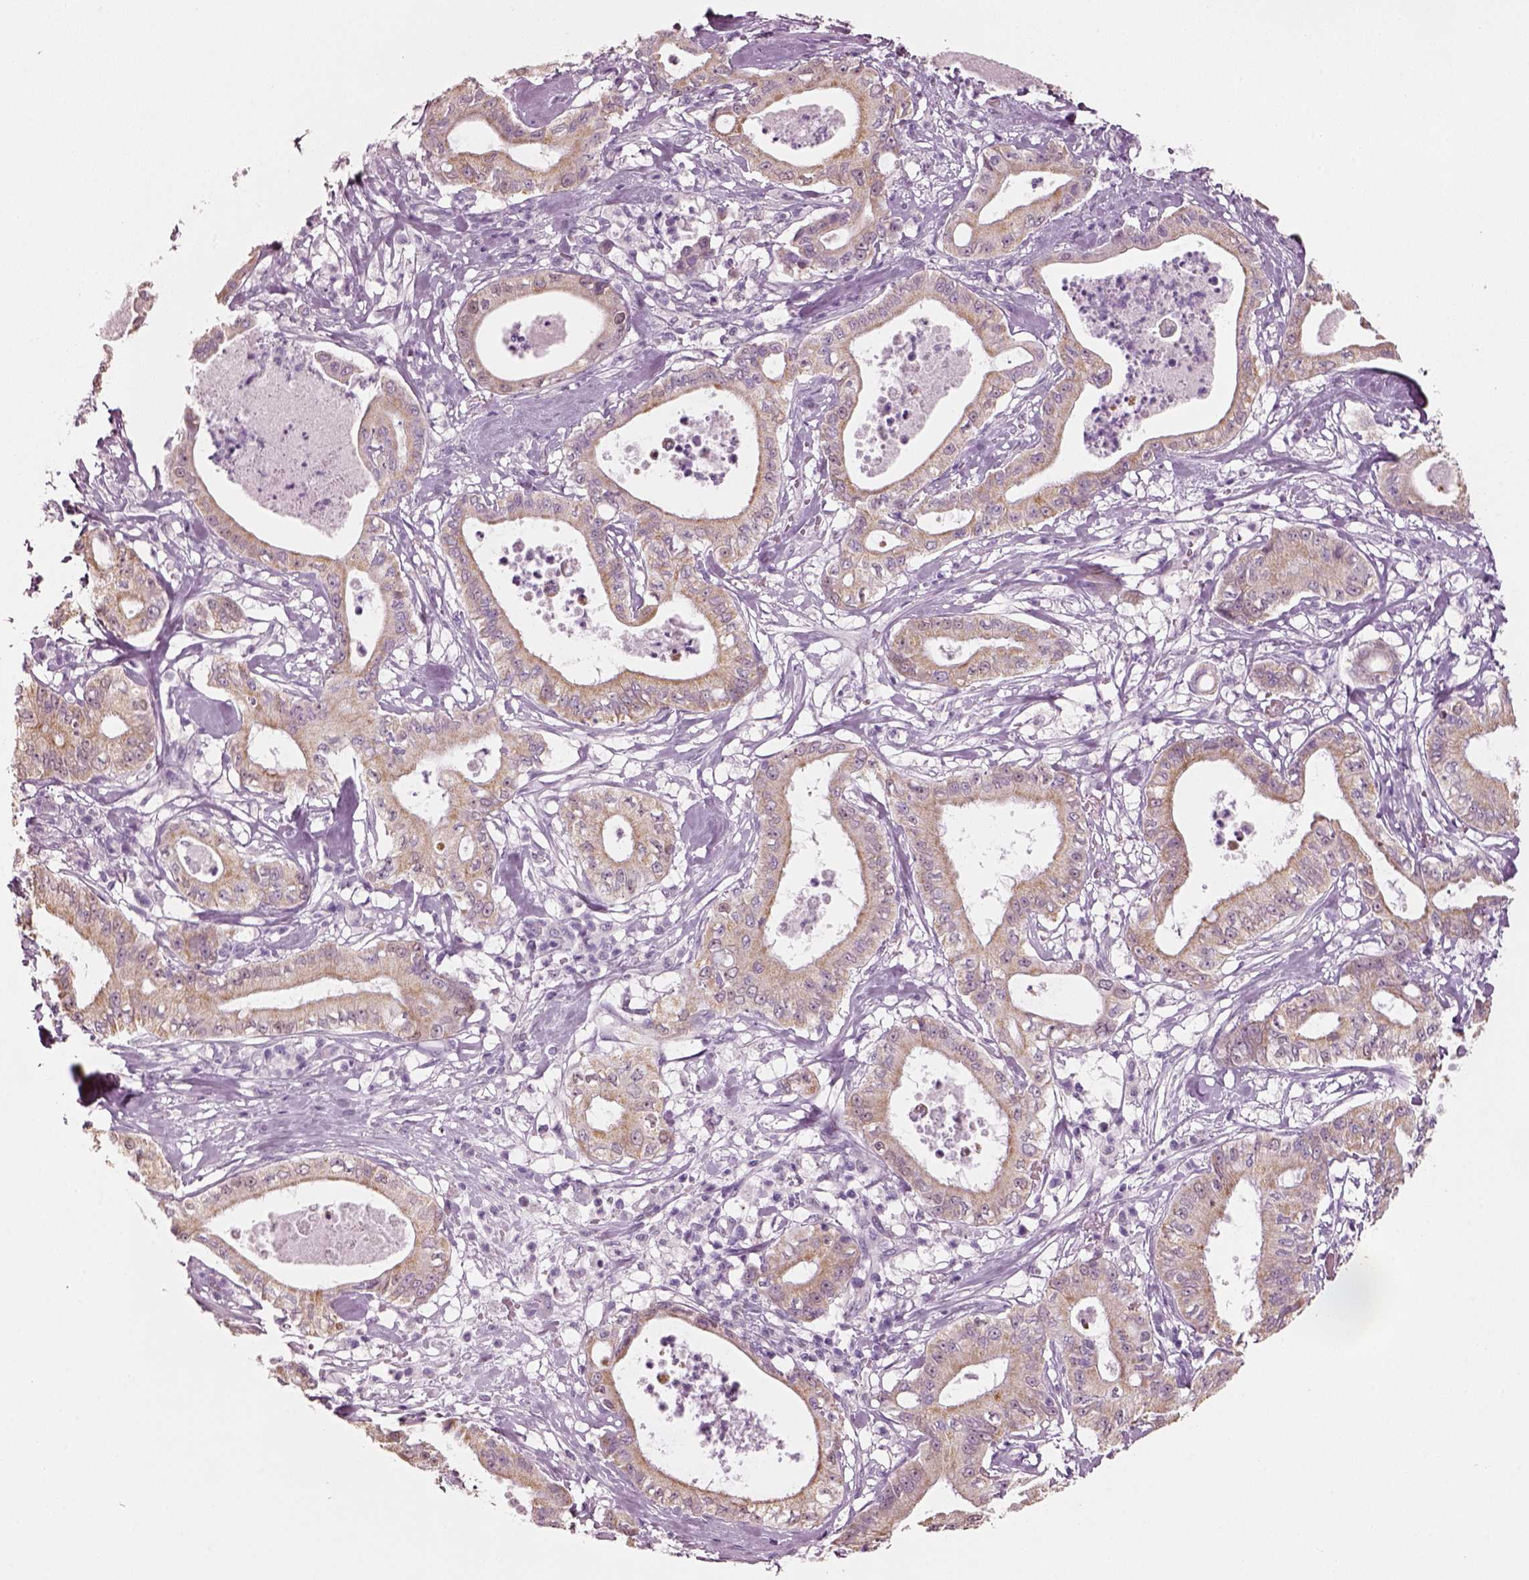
{"staining": {"intensity": "moderate", "quantity": ">75%", "location": "cytoplasmic/membranous"}, "tissue": "pancreatic cancer", "cell_type": "Tumor cells", "image_type": "cancer", "snomed": [{"axis": "morphology", "description": "Adenocarcinoma, NOS"}, {"axis": "topography", "description": "Pancreas"}], "caption": "High-power microscopy captured an immunohistochemistry micrograph of pancreatic cancer, revealing moderate cytoplasmic/membranous positivity in approximately >75% of tumor cells.", "gene": "ELSPBP1", "patient": {"sex": "male", "age": 71}}